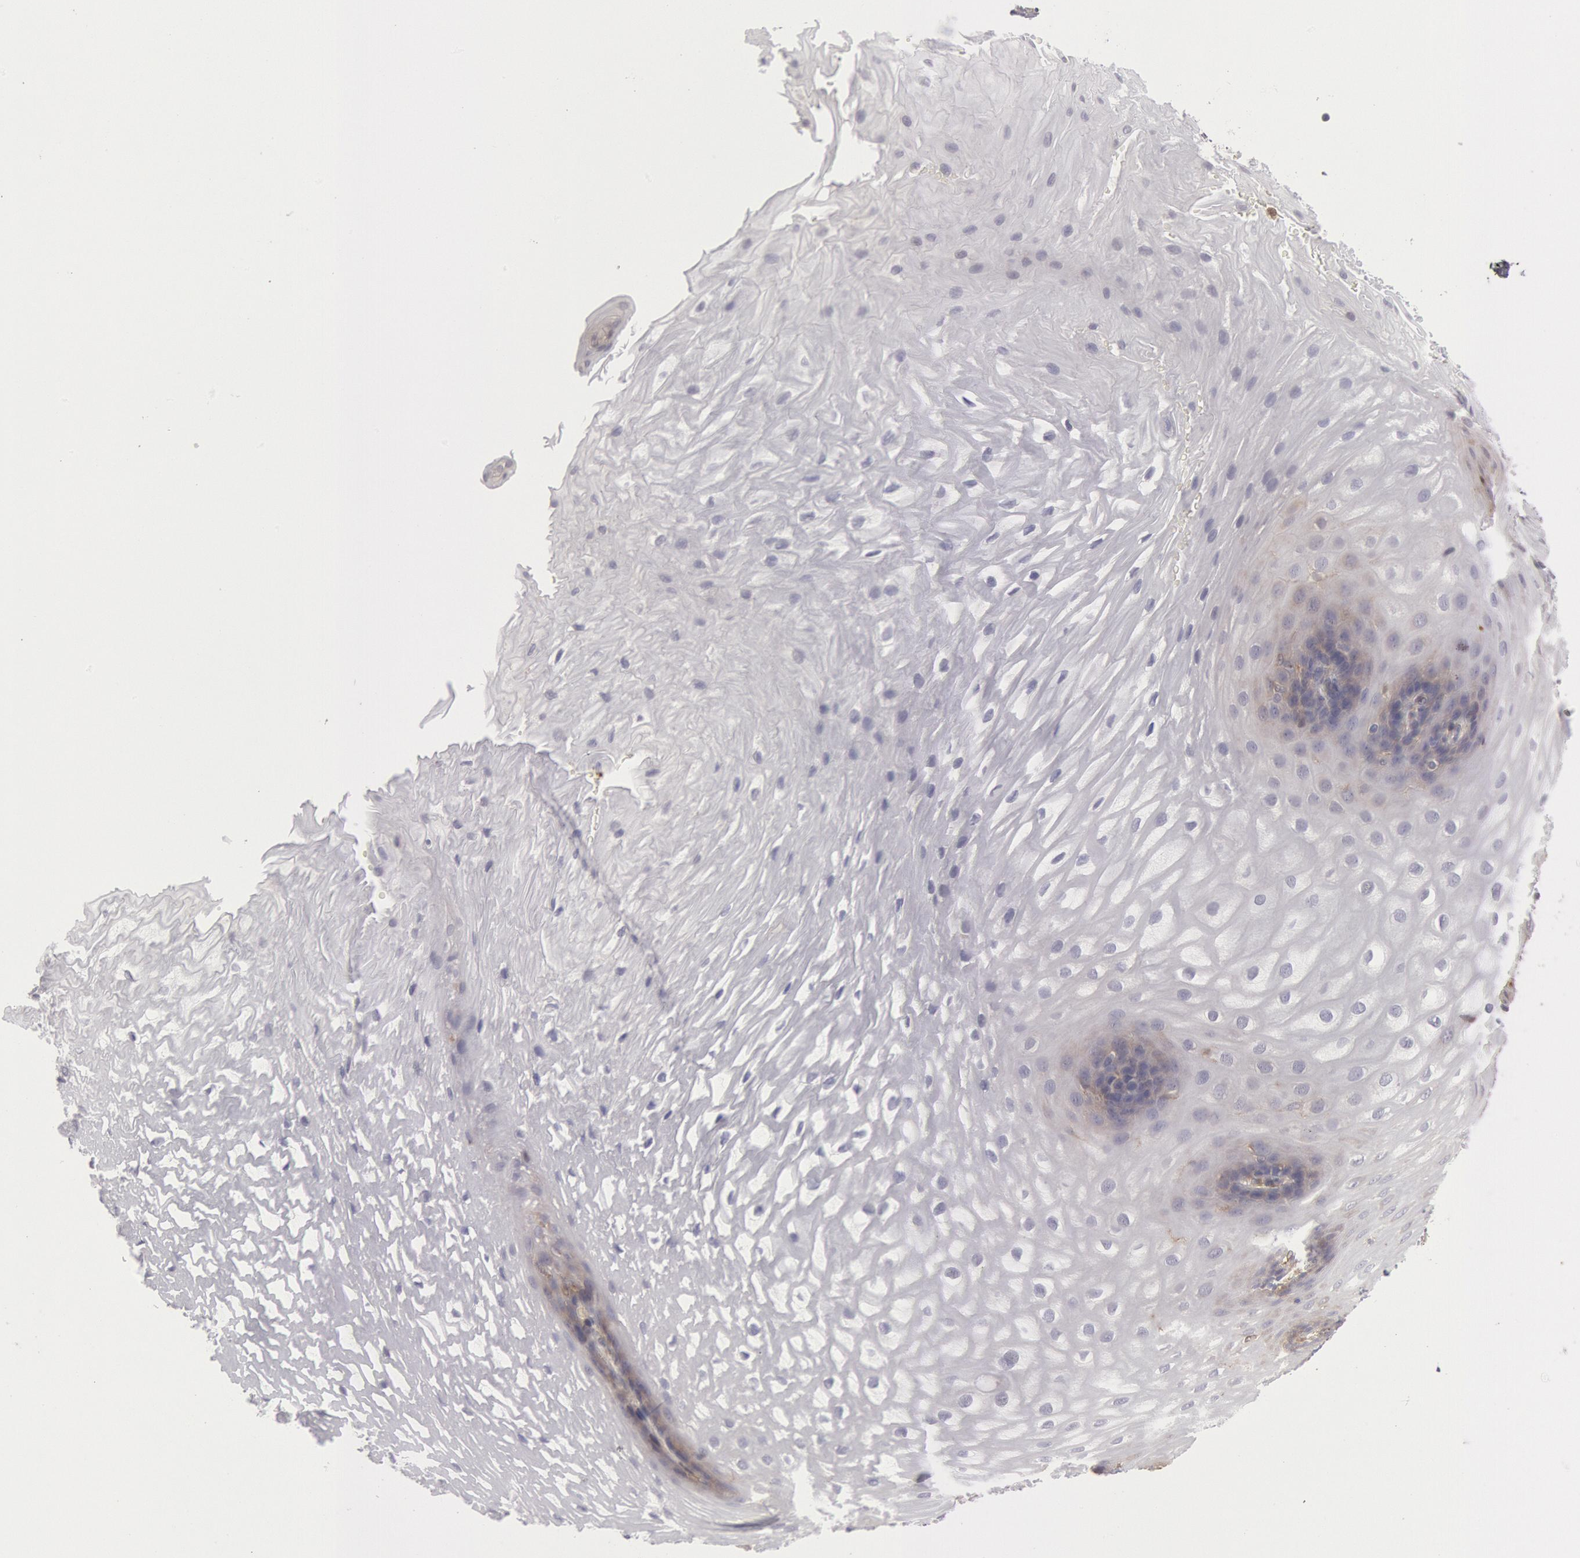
{"staining": {"intensity": "weak", "quantity": "<25%", "location": "cytoplasmic/membranous"}, "tissue": "esophagus", "cell_type": "Squamous epithelial cells", "image_type": "normal", "snomed": [{"axis": "morphology", "description": "Normal tissue, NOS"}, {"axis": "morphology", "description": "Adenocarcinoma, NOS"}, {"axis": "topography", "description": "Esophagus"}, {"axis": "topography", "description": "Stomach"}], "caption": "DAB (3,3'-diaminobenzidine) immunohistochemical staining of normal esophagus exhibits no significant staining in squamous epithelial cells.", "gene": "CCDC50", "patient": {"sex": "male", "age": 62}}